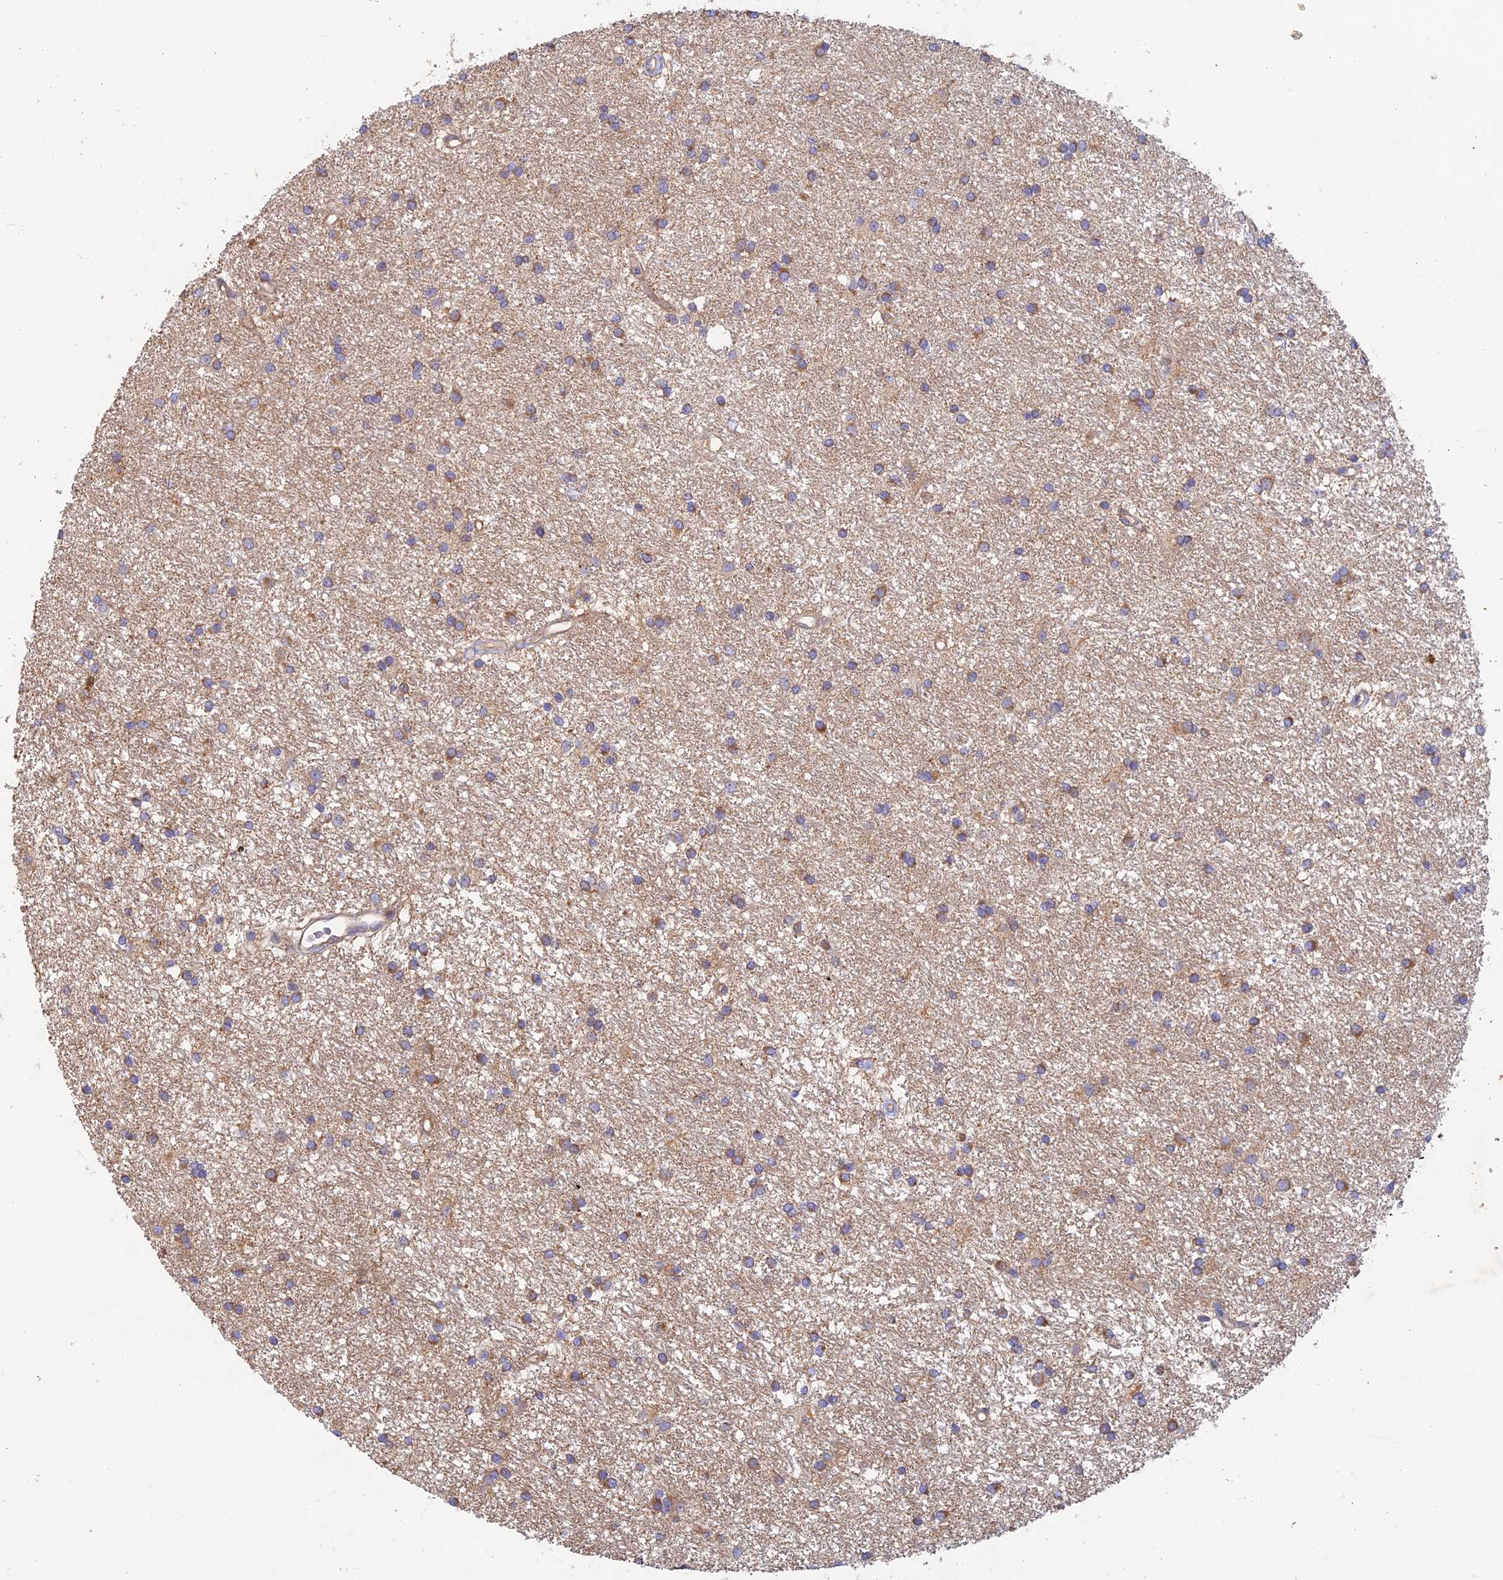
{"staining": {"intensity": "weak", "quantity": "25%-75%", "location": "cytoplasmic/membranous"}, "tissue": "glioma", "cell_type": "Tumor cells", "image_type": "cancer", "snomed": [{"axis": "morphology", "description": "Glioma, malignant, High grade"}, {"axis": "topography", "description": "Brain"}], "caption": "A photomicrograph of malignant glioma (high-grade) stained for a protein demonstrates weak cytoplasmic/membranous brown staining in tumor cells.", "gene": "MYO9A", "patient": {"sex": "male", "age": 77}}